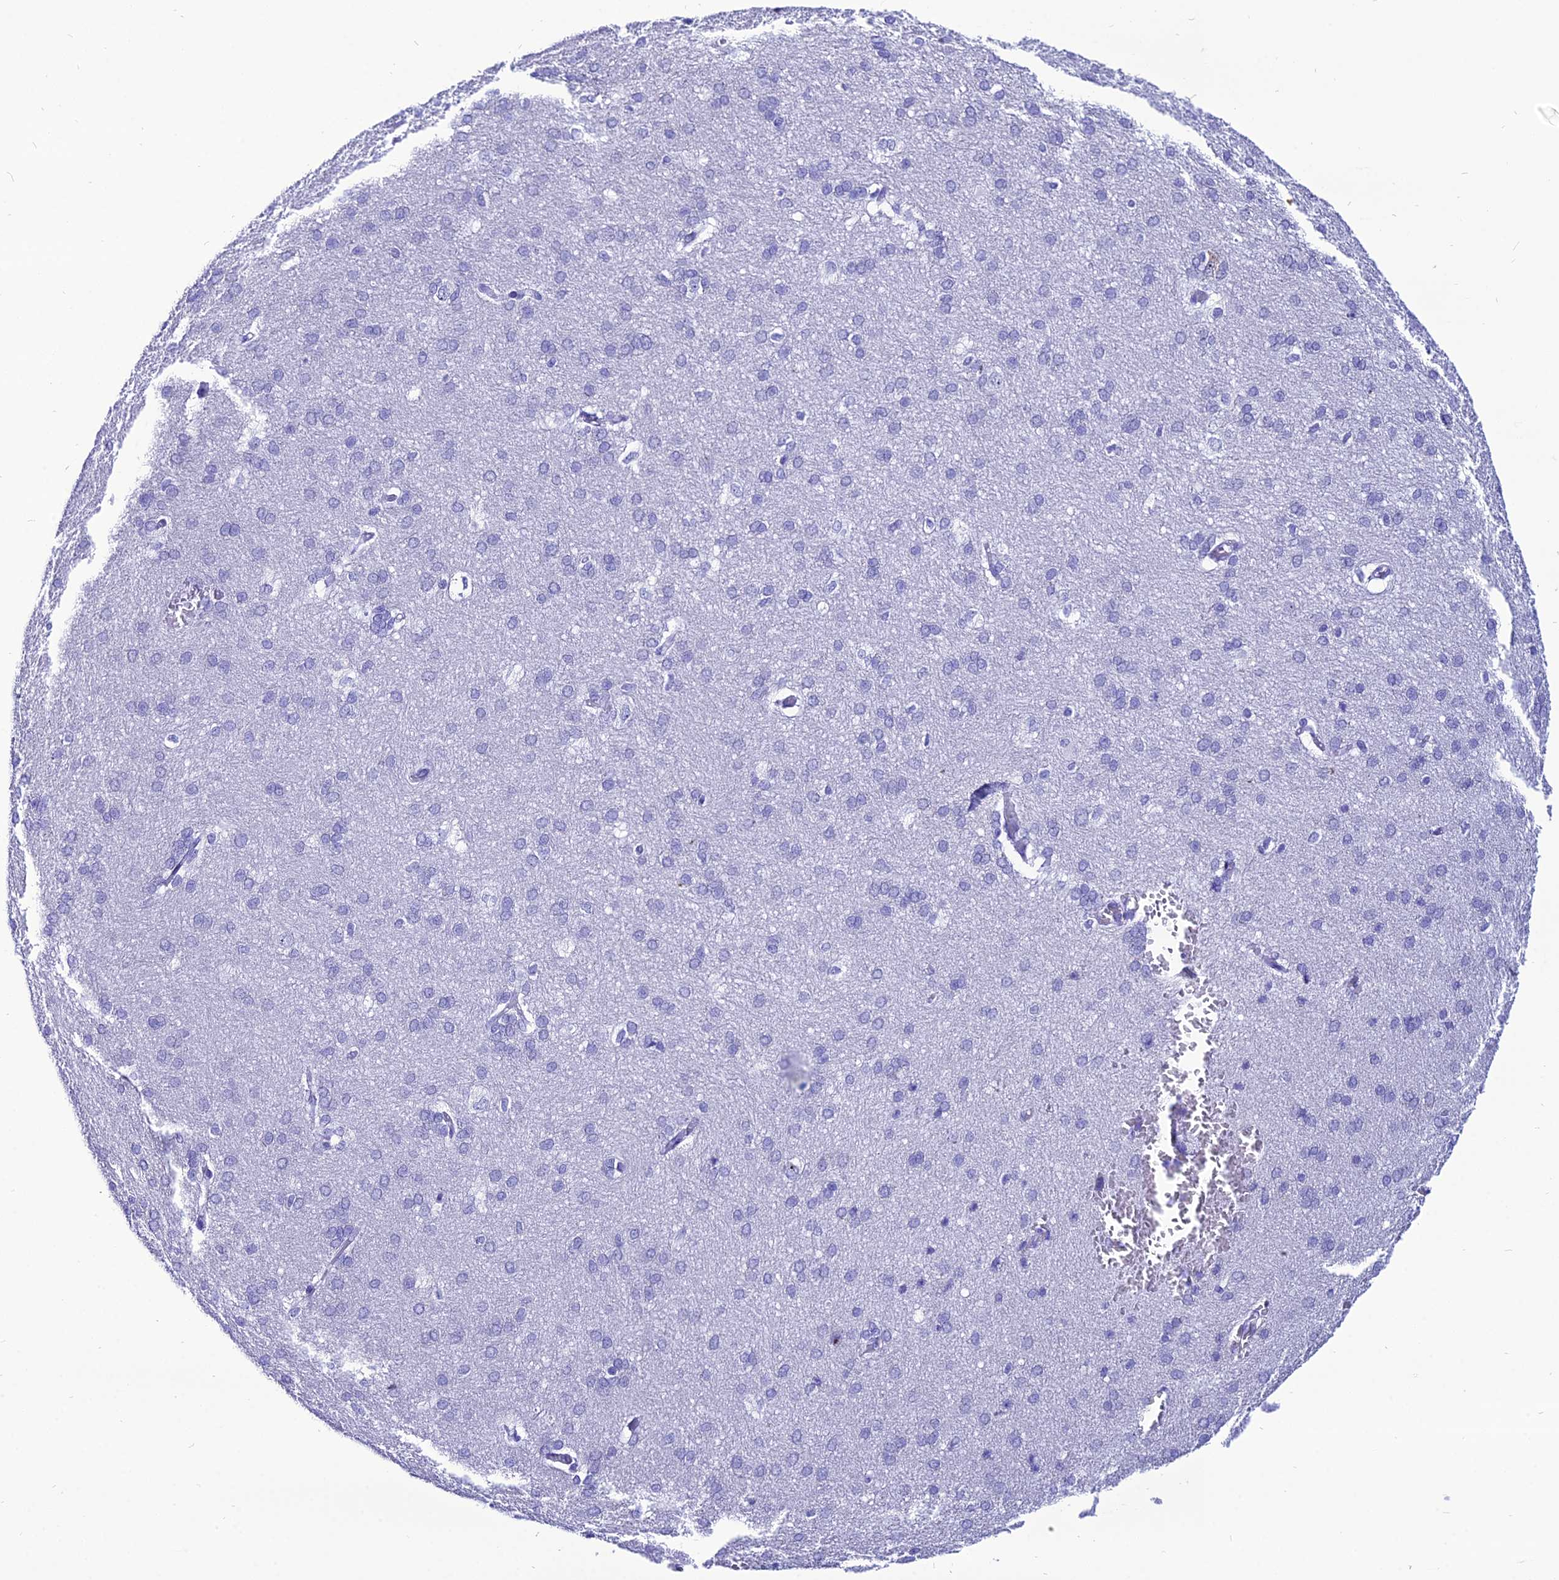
{"staining": {"intensity": "negative", "quantity": "none", "location": "none"}, "tissue": "cerebral cortex", "cell_type": "Endothelial cells", "image_type": "normal", "snomed": [{"axis": "morphology", "description": "Normal tissue, NOS"}, {"axis": "topography", "description": "Cerebral cortex"}], "caption": "This micrograph is of normal cerebral cortex stained with immunohistochemistry (IHC) to label a protein in brown with the nuclei are counter-stained blue. There is no positivity in endothelial cells.", "gene": "PNMA5", "patient": {"sex": "male", "age": 62}}